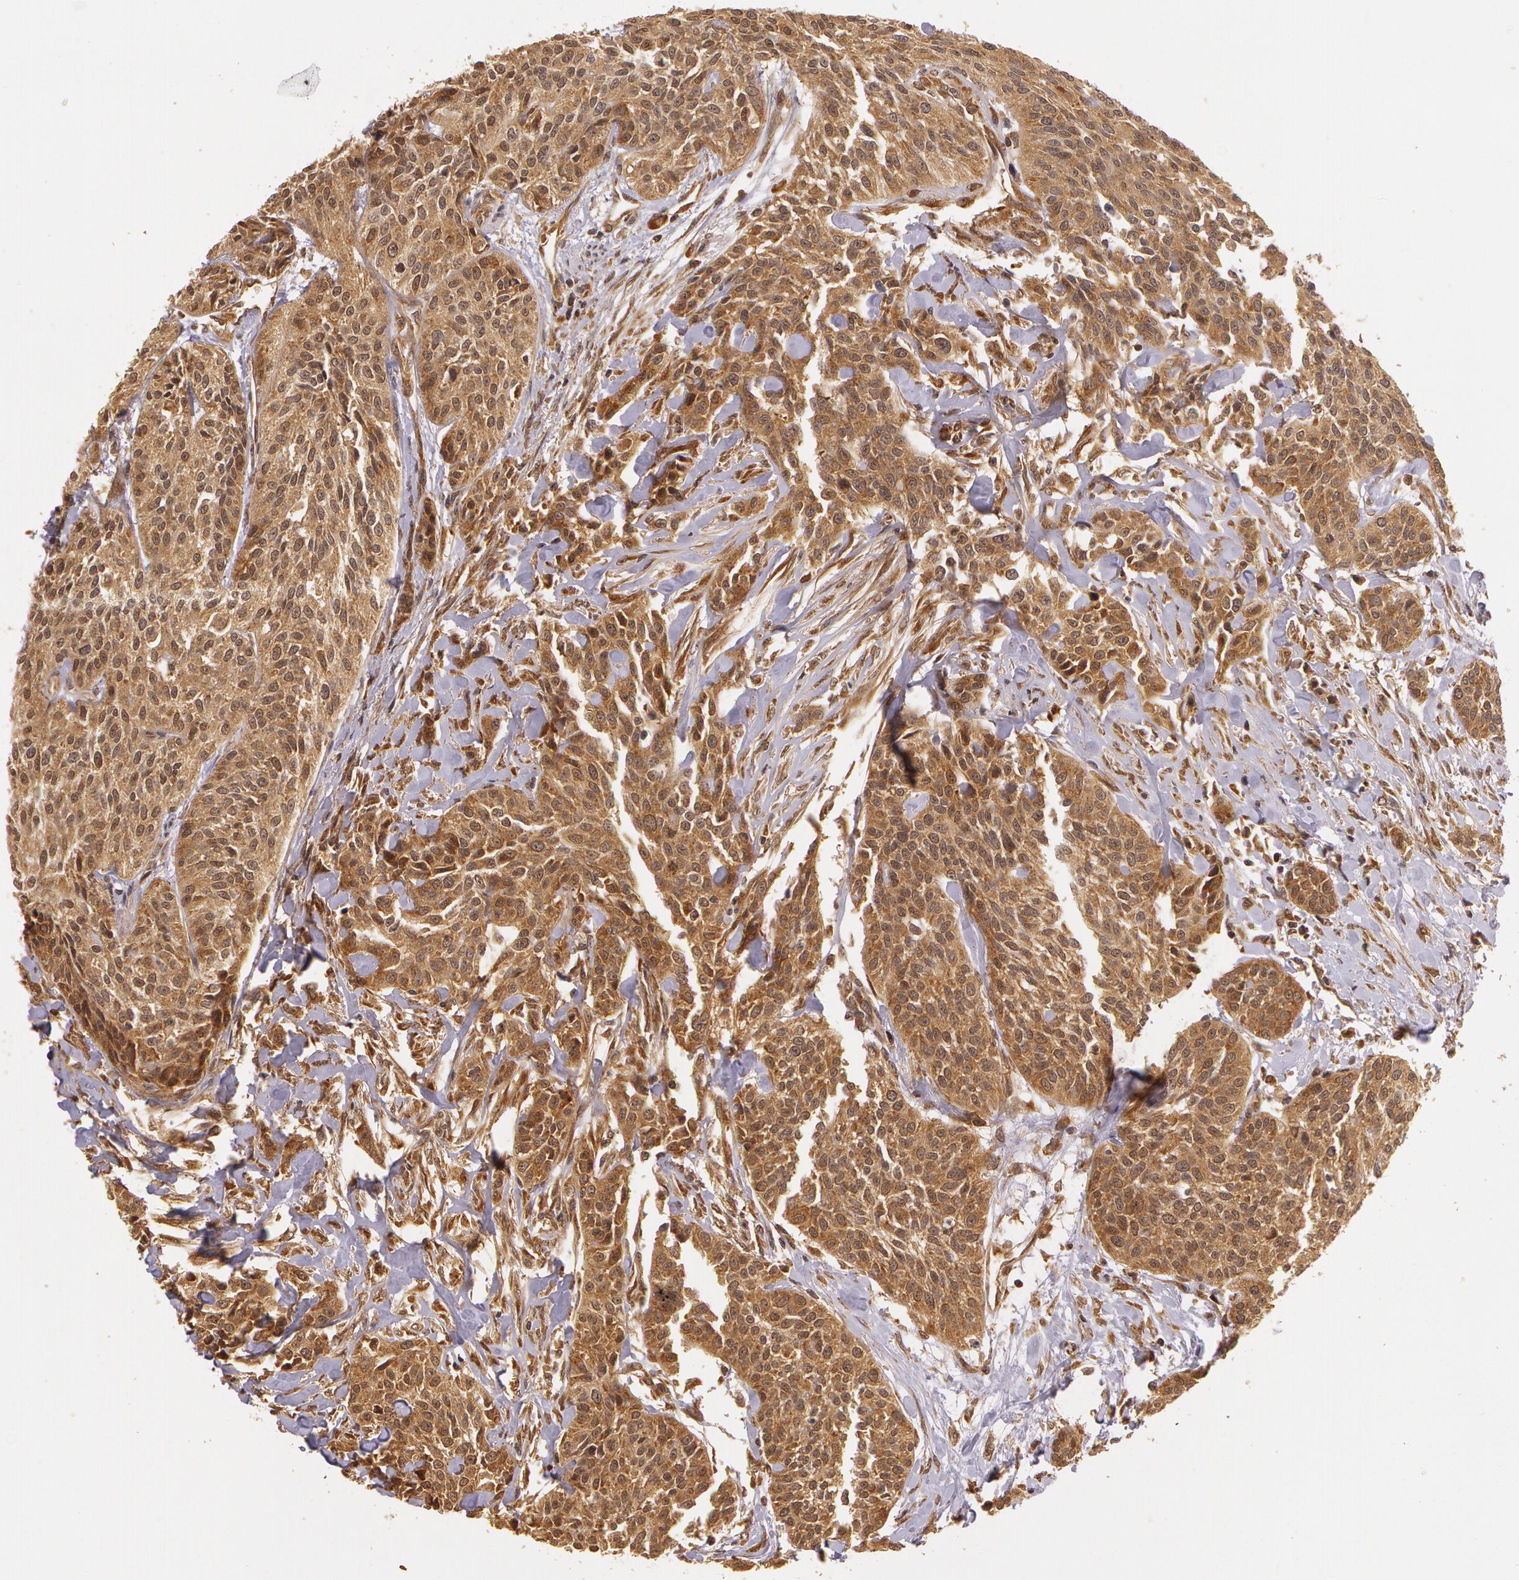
{"staining": {"intensity": "strong", "quantity": ">75%", "location": "cytoplasmic/membranous"}, "tissue": "urothelial cancer", "cell_type": "Tumor cells", "image_type": "cancer", "snomed": [{"axis": "morphology", "description": "Urothelial carcinoma, High grade"}, {"axis": "topography", "description": "Urinary bladder"}], "caption": "A brown stain labels strong cytoplasmic/membranous staining of a protein in human urothelial cancer tumor cells.", "gene": "ASCC2", "patient": {"sex": "male", "age": 56}}